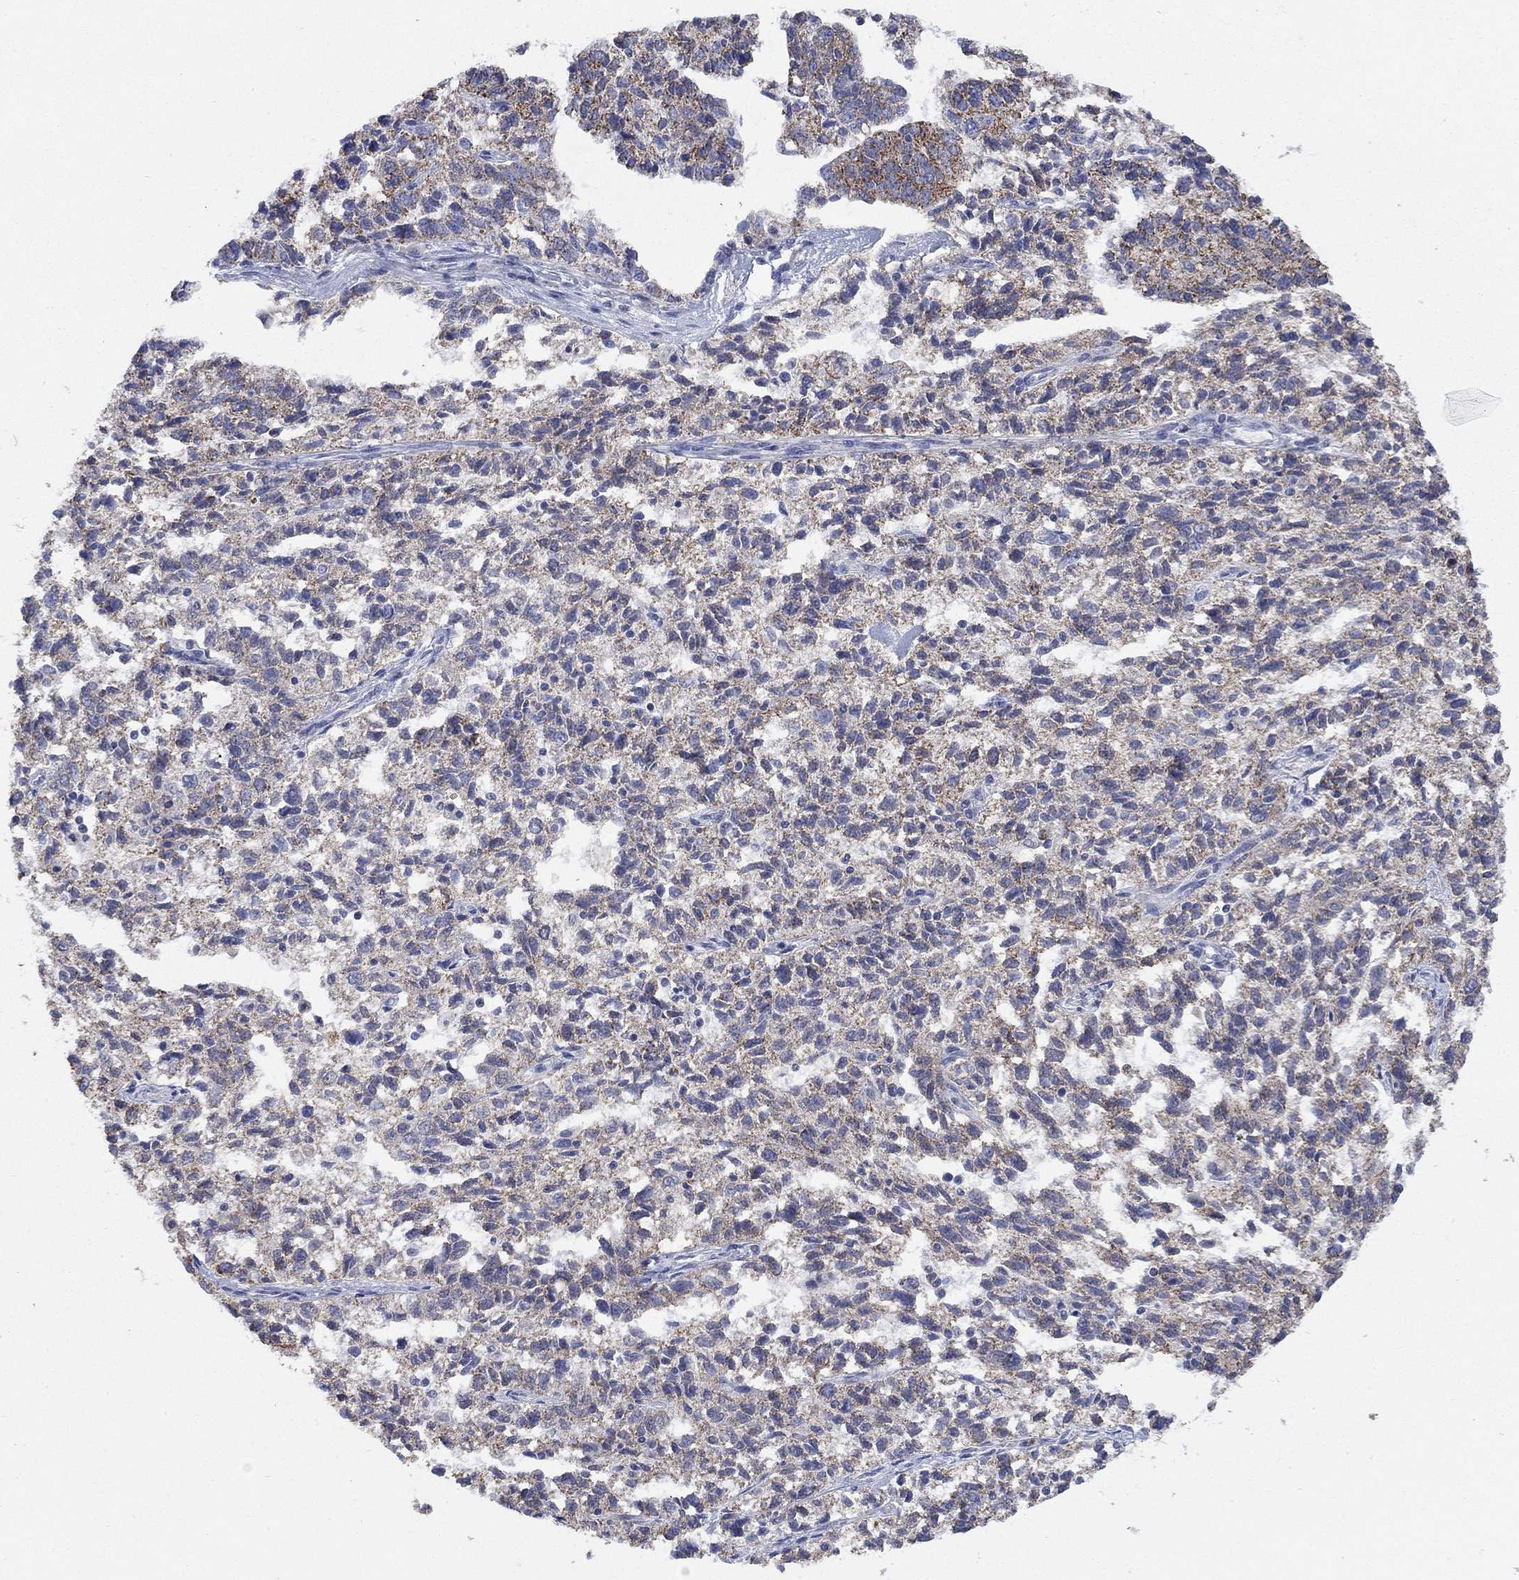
{"staining": {"intensity": "moderate", "quantity": ">75%", "location": "cytoplasmic/membranous"}, "tissue": "ovarian cancer", "cell_type": "Tumor cells", "image_type": "cancer", "snomed": [{"axis": "morphology", "description": "Cystadenocarcinoma, serous, NOS"}, {"axis": "topography", "description": "Ovary"}], "caption": "This micrograph displays immunohistochemistry staining of serous cystadenocarcinoma (ovarian), with medium moderate cytoplasmic/membranous positivity in approximately >75% of tumor cells.", "gene": "CLVS1", "patient": {"sex": "female", "age": 71}}